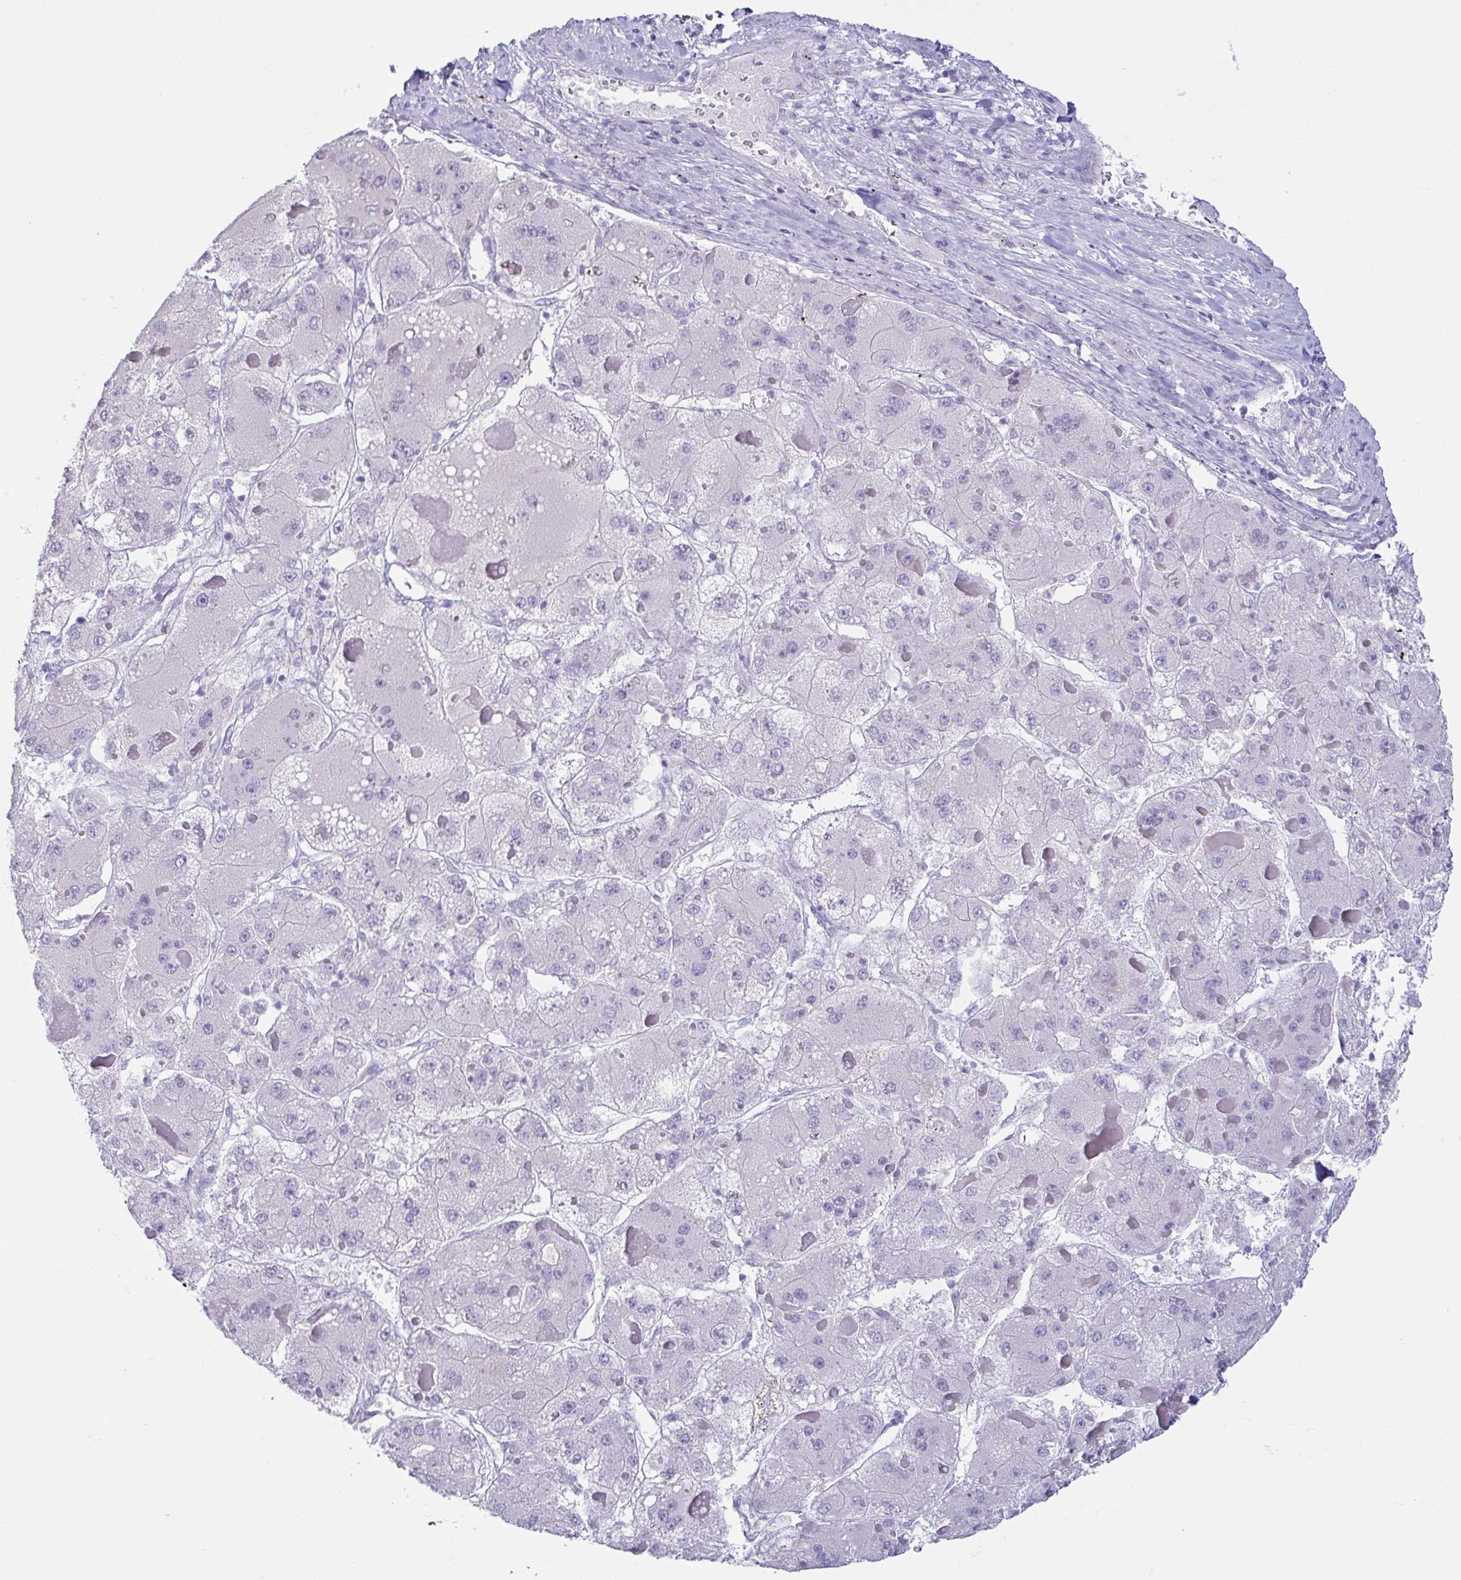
{"staining": {"intensity": "negative", "quantity": "none", "location": "none"}, "tissue": "liver cancer", "cell_type": "Tumor cells", "image_type": "cancer", "snomed": [{"axis": "morphology", "description": "Carcinoma, Hepatocellular, NOS"}, {"axis": "topography", "description": "Liver"}], "caption": "The histopathology image demonstrates no staining of tumor cells in hepatocellular carcinoma (liver).", "gene": "TNNI2", "patient": {"sex": "female", "age": 73}}